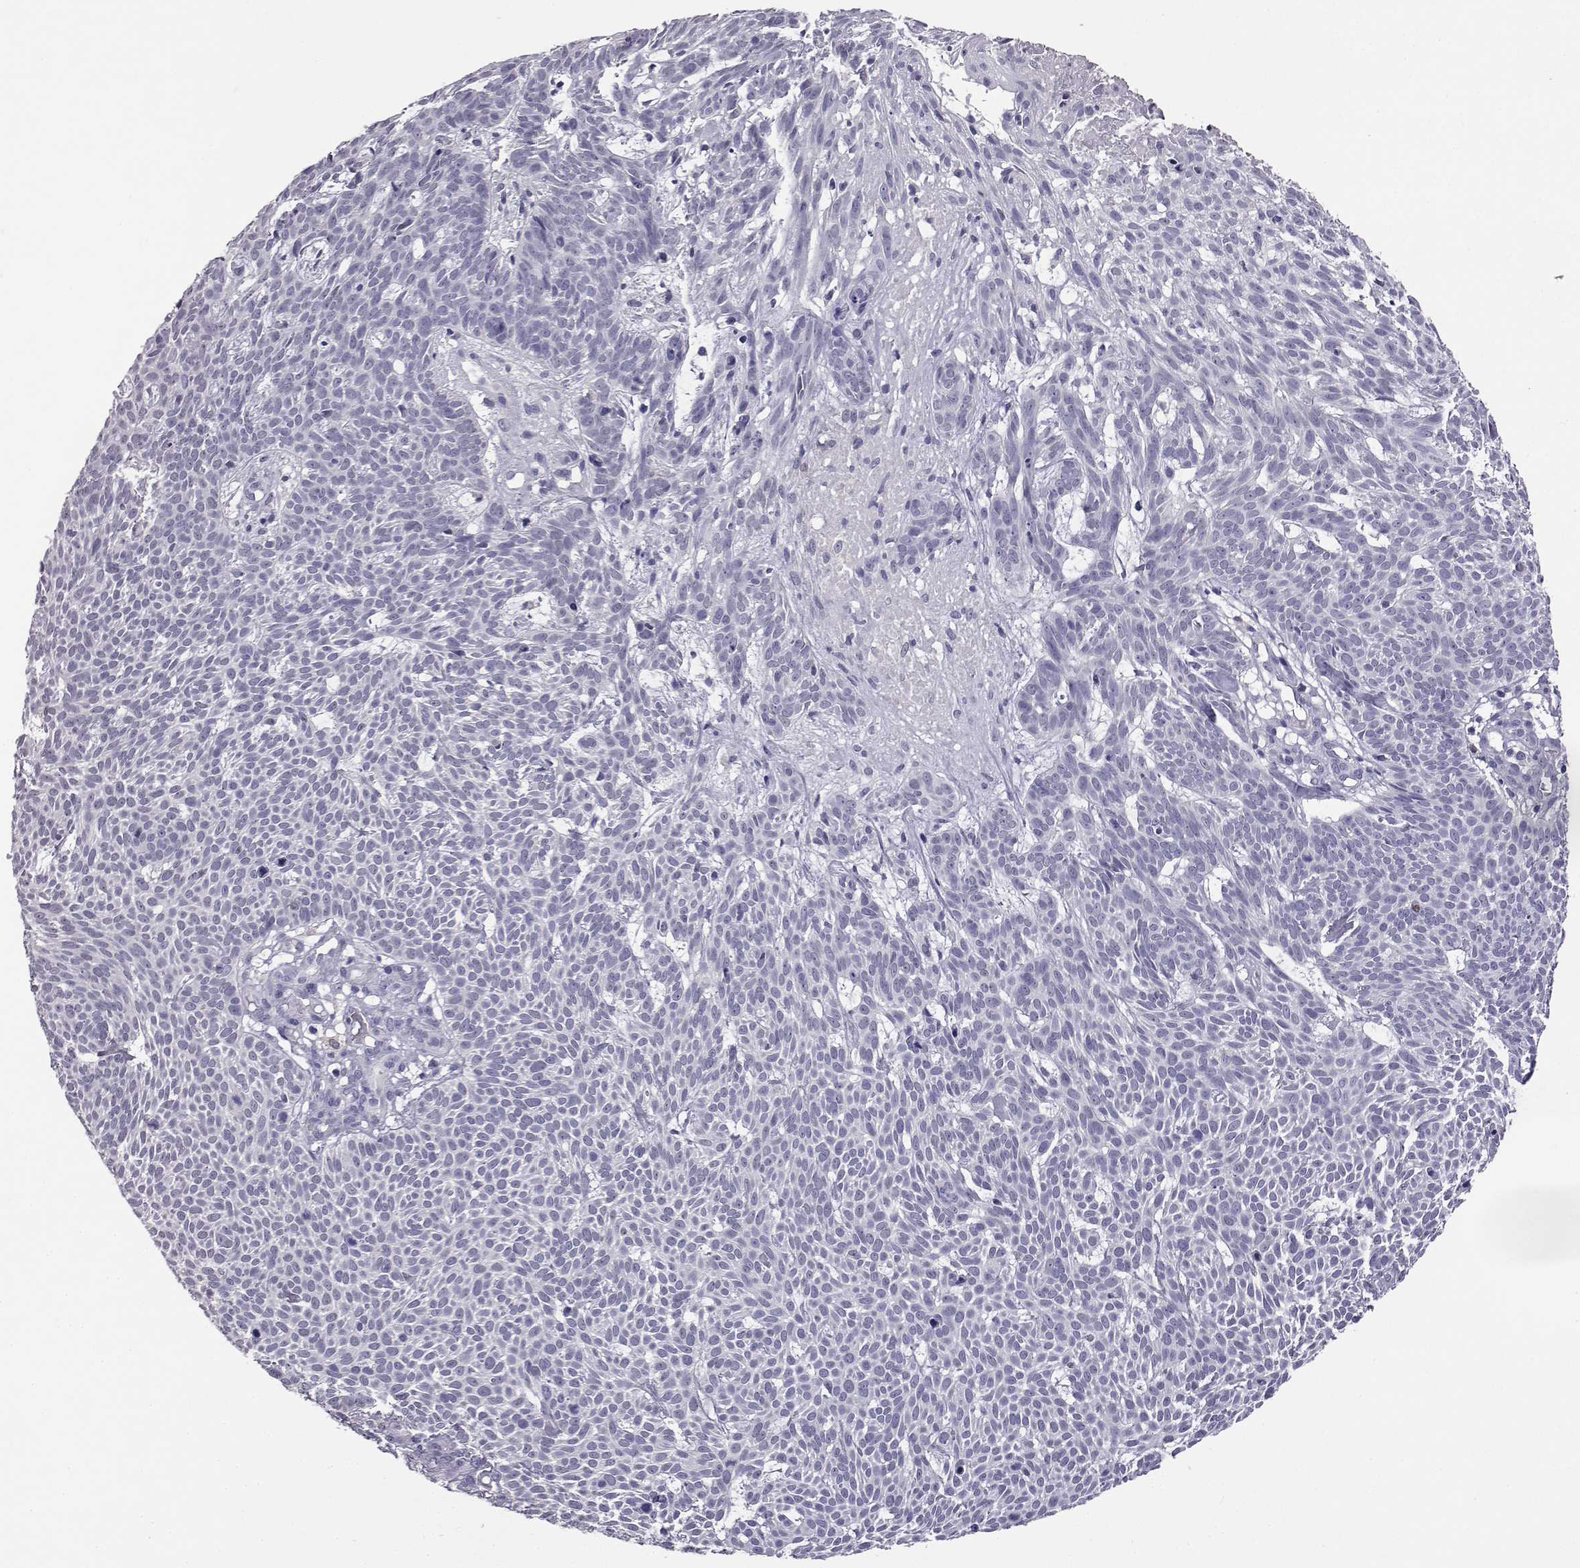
{"staining": {"intensity": "negative", "quantity": "none", "location": "none"}, "tissue": "skin cancer", "cell_type": "Tumor cells", "image_type": "cancer", "snomed": [{"axis": "morphology", "description": "Basal cell carcinoma"}, {"axis": "topography", "description": "Skin"}], "caption": "IHC micrograph of basal cell carcinoma (skin) stained for a protein (brown), which demonstrates no expression in tumor cells. The staining was performed using DAB (3,3'-diaminobenzidine) to visualize the protein expression in brown, while the nuclei were stained in blue with hematoxylin (Magnification: 20x).", "gene": "AKR1B1", "patient": {"sex": "male", "age": 59}}